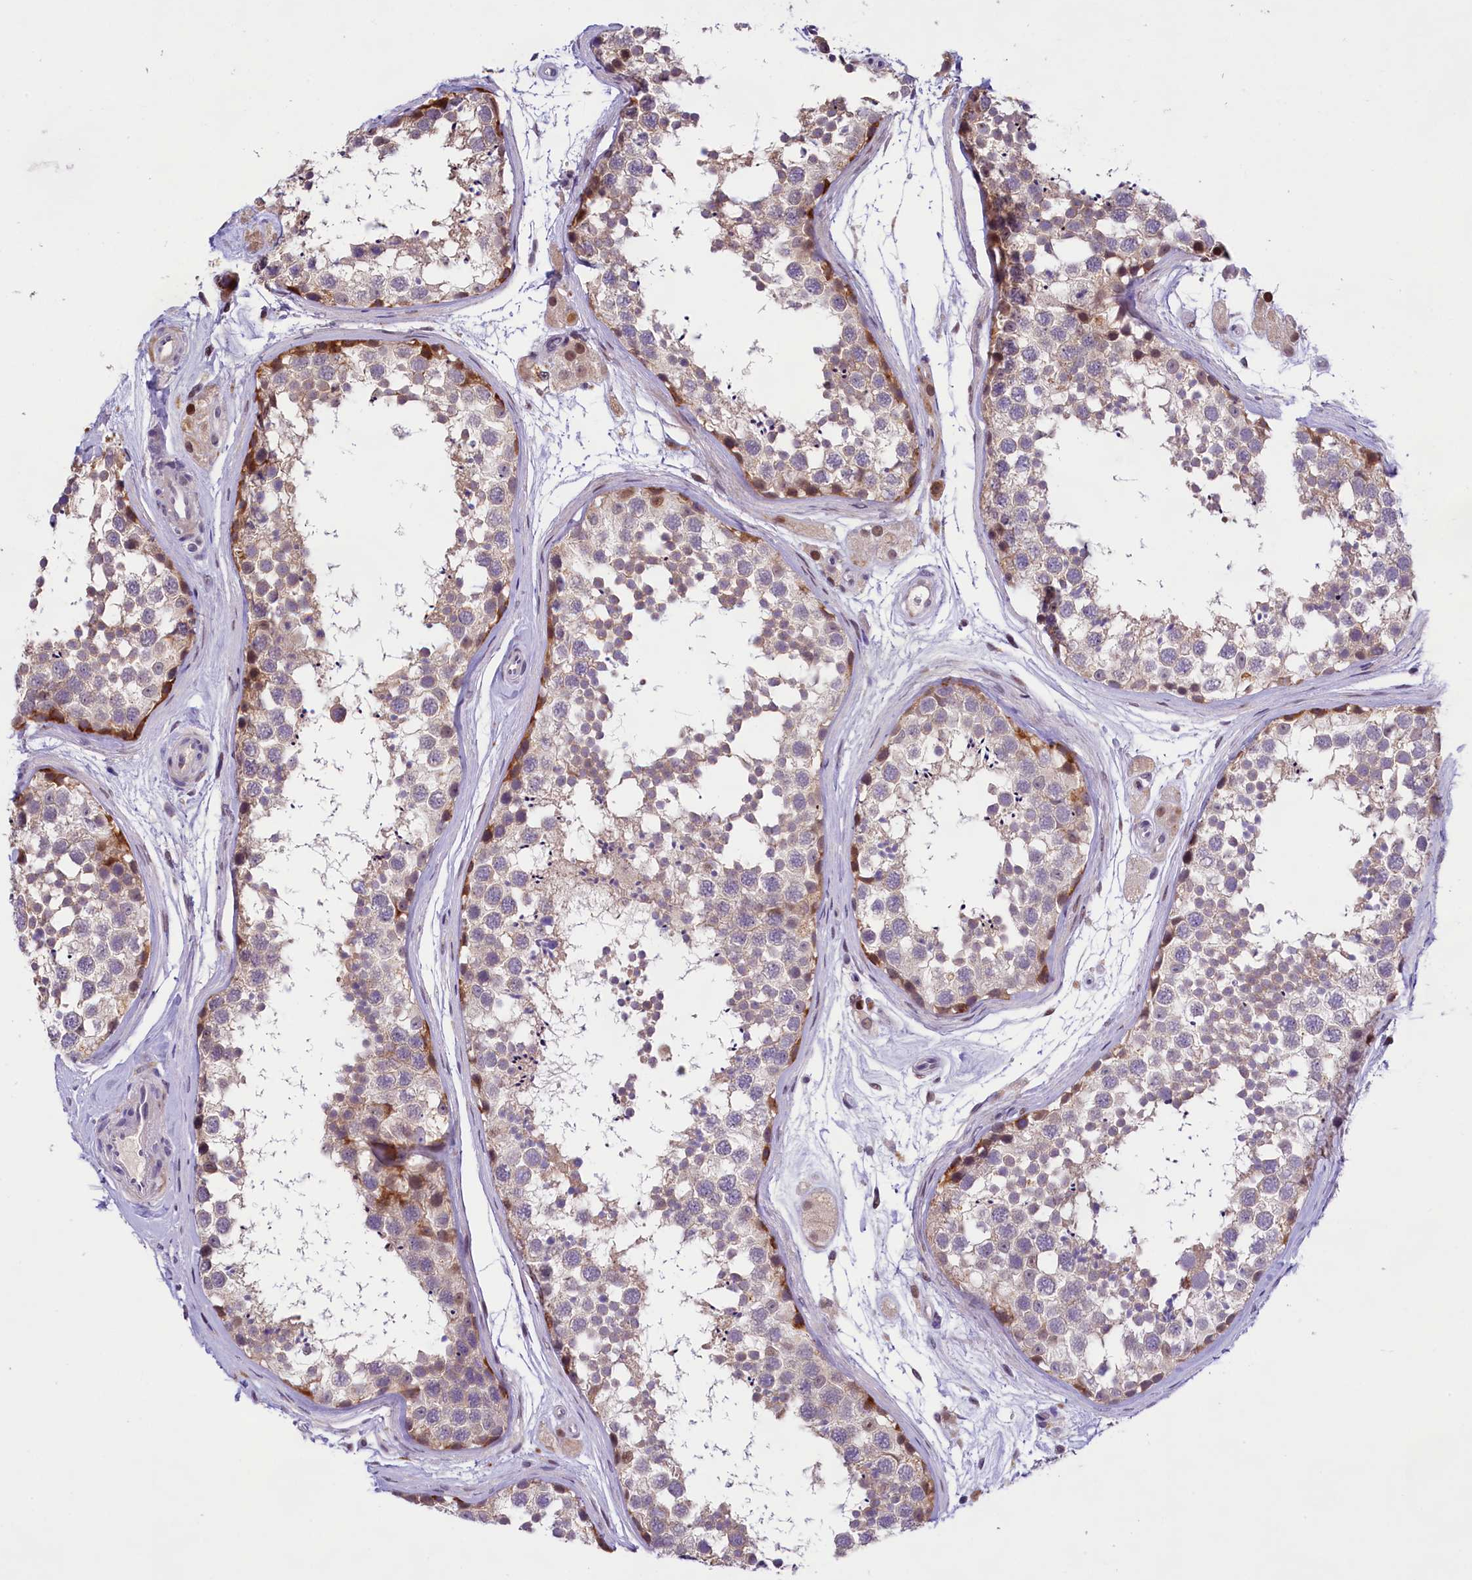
{"staining": {"intensity": "moderate", "quantity": "<25%", "location": "cytoplasmic/membranous"}, "tissue": "testis", "cell_type": "Cells in seminiferous ducts", "image_type": "normal", "snomed": [{"axis": "morphology", "description": "Normal tissue, NOS"}, {"axis": "topography", "description": "Testis"}], "caption": "This is a photomicrograph of IHC staining of normal testis, which shows moderate expression in the cytoplasmic/membranous of cells in seminiferous ducts.", "gene": "FBXO45", "patient": {"sex": "male", "age": 56}}